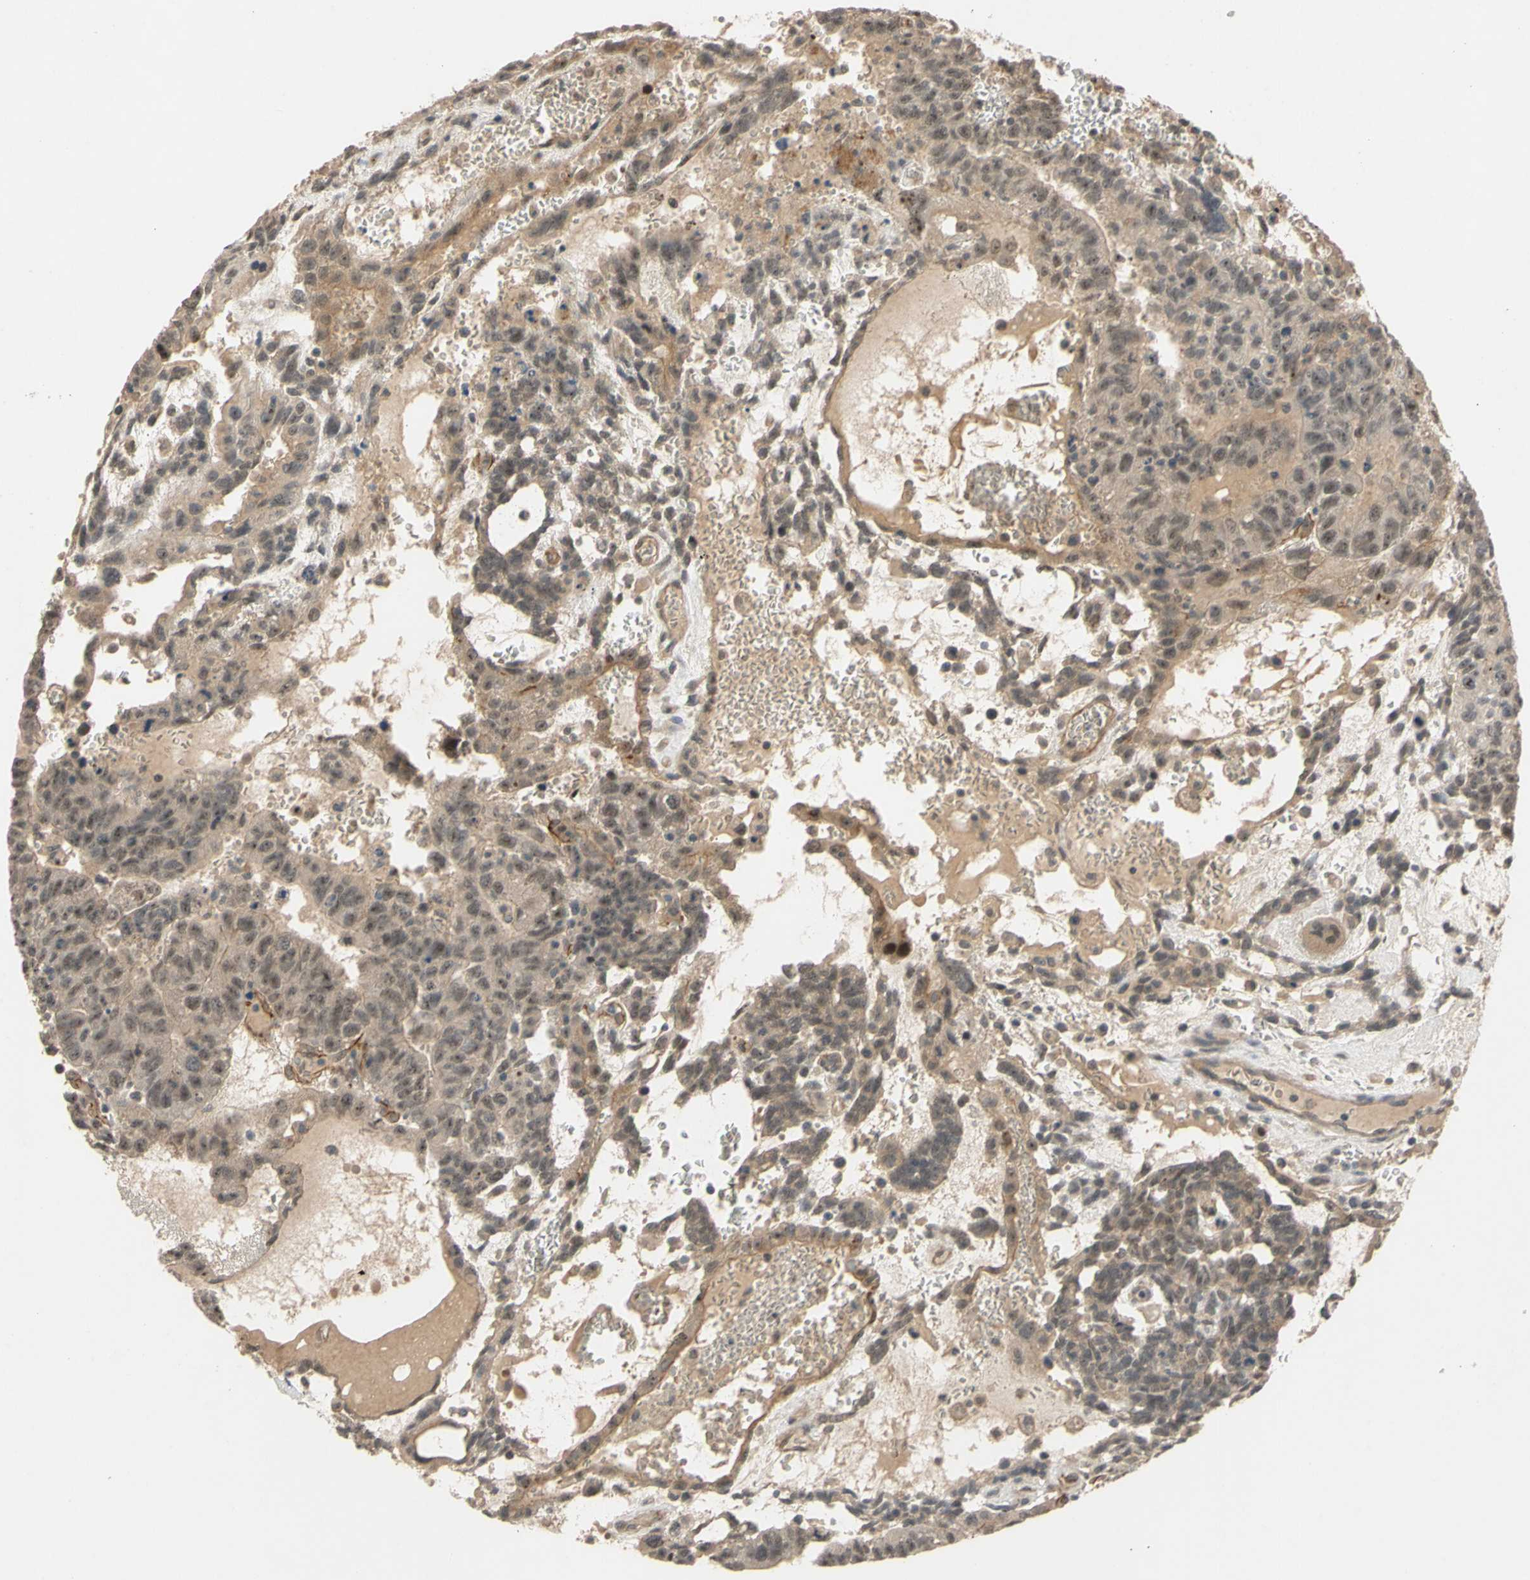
{"staining": {"intensity": "weak", "quantity": ">75%", "location": "cytoplasmic/membranous,nuclear"}, "tissue": "testis cancer", "cell_type": "Tumor cells", "image_type": "cancer", "snomed": [{"axis": "morphology", "description": "Seminoma, NOS"}, {"axis": "morphology", "description": "Carcinoma, Embryonal, NOS"}, {"axis": "topography", "description": "Testis"}], "caption": "Immunohistochemistry (IHC) of human testis cancer exhibits low levels of weak cytoplasmic/membranous and nuclear staining in approximately >75% of tumor cells.", "gene": "ALK", "patient": {"sex": "male", "age": 52}}